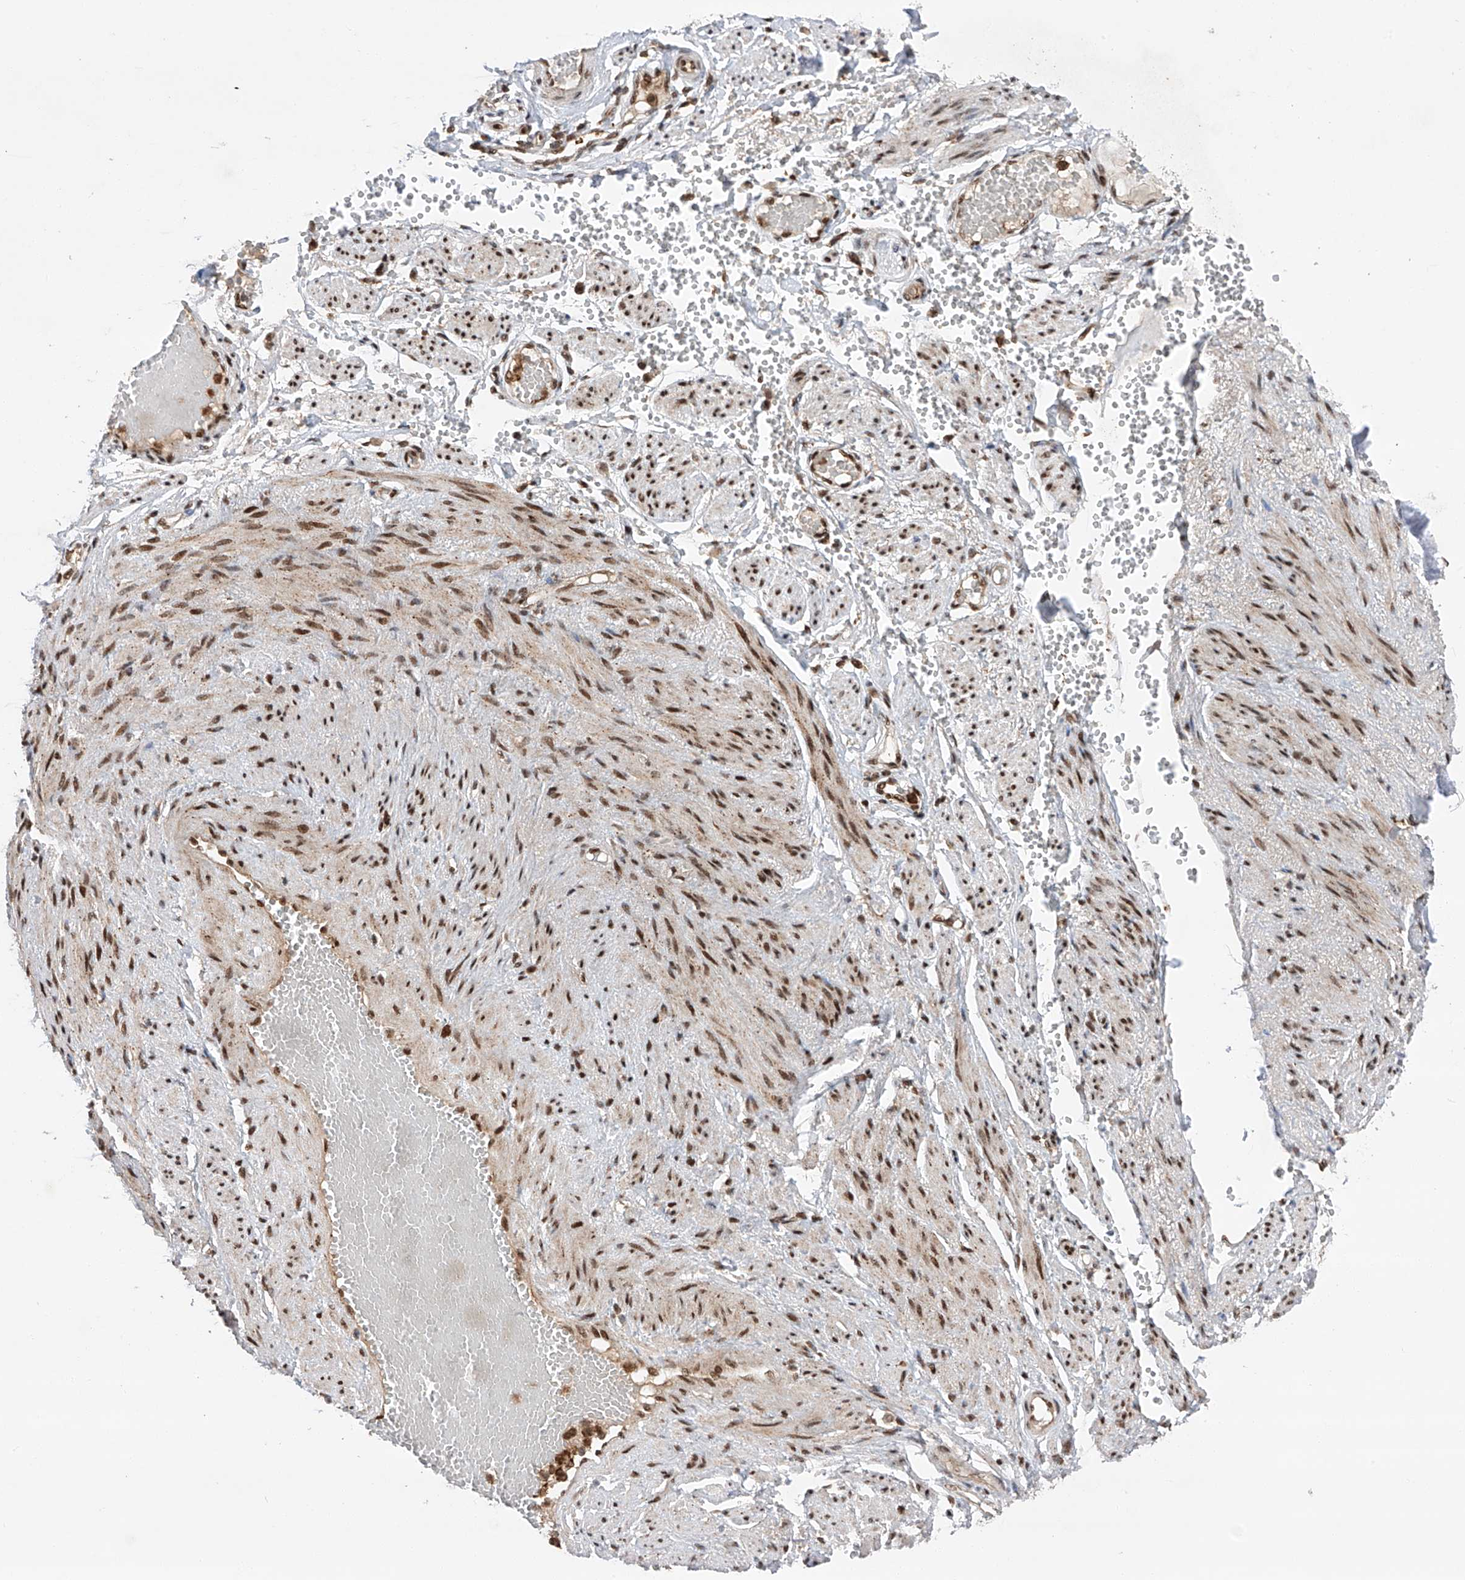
{"staining": {"intensity": "moderate", "quantity": "25%-75%", "location": "cytoplasmic/membranous,nuclear"}, "tissue": "soft tissue", "cell_type": "Chondrocytes", "image_type": "normal", "snomed": [{"axis": "morphology", "description": "Normal tissue, NOS"}, {"axis": "topography", "description": "Smooth muscle"}, {"axis": "topography", "description": "Peripheral nerve tissue"}], "caption": "IHC image of benign soft tissue stained for a protein (brown), which exhibits medium levels of moderate cytoplasmic/membranous,nuclear positivity in about 25%-75% of chondrocytes.", "gene": "ZNF280D", "patient": {"sex": "female", "age": 39}}